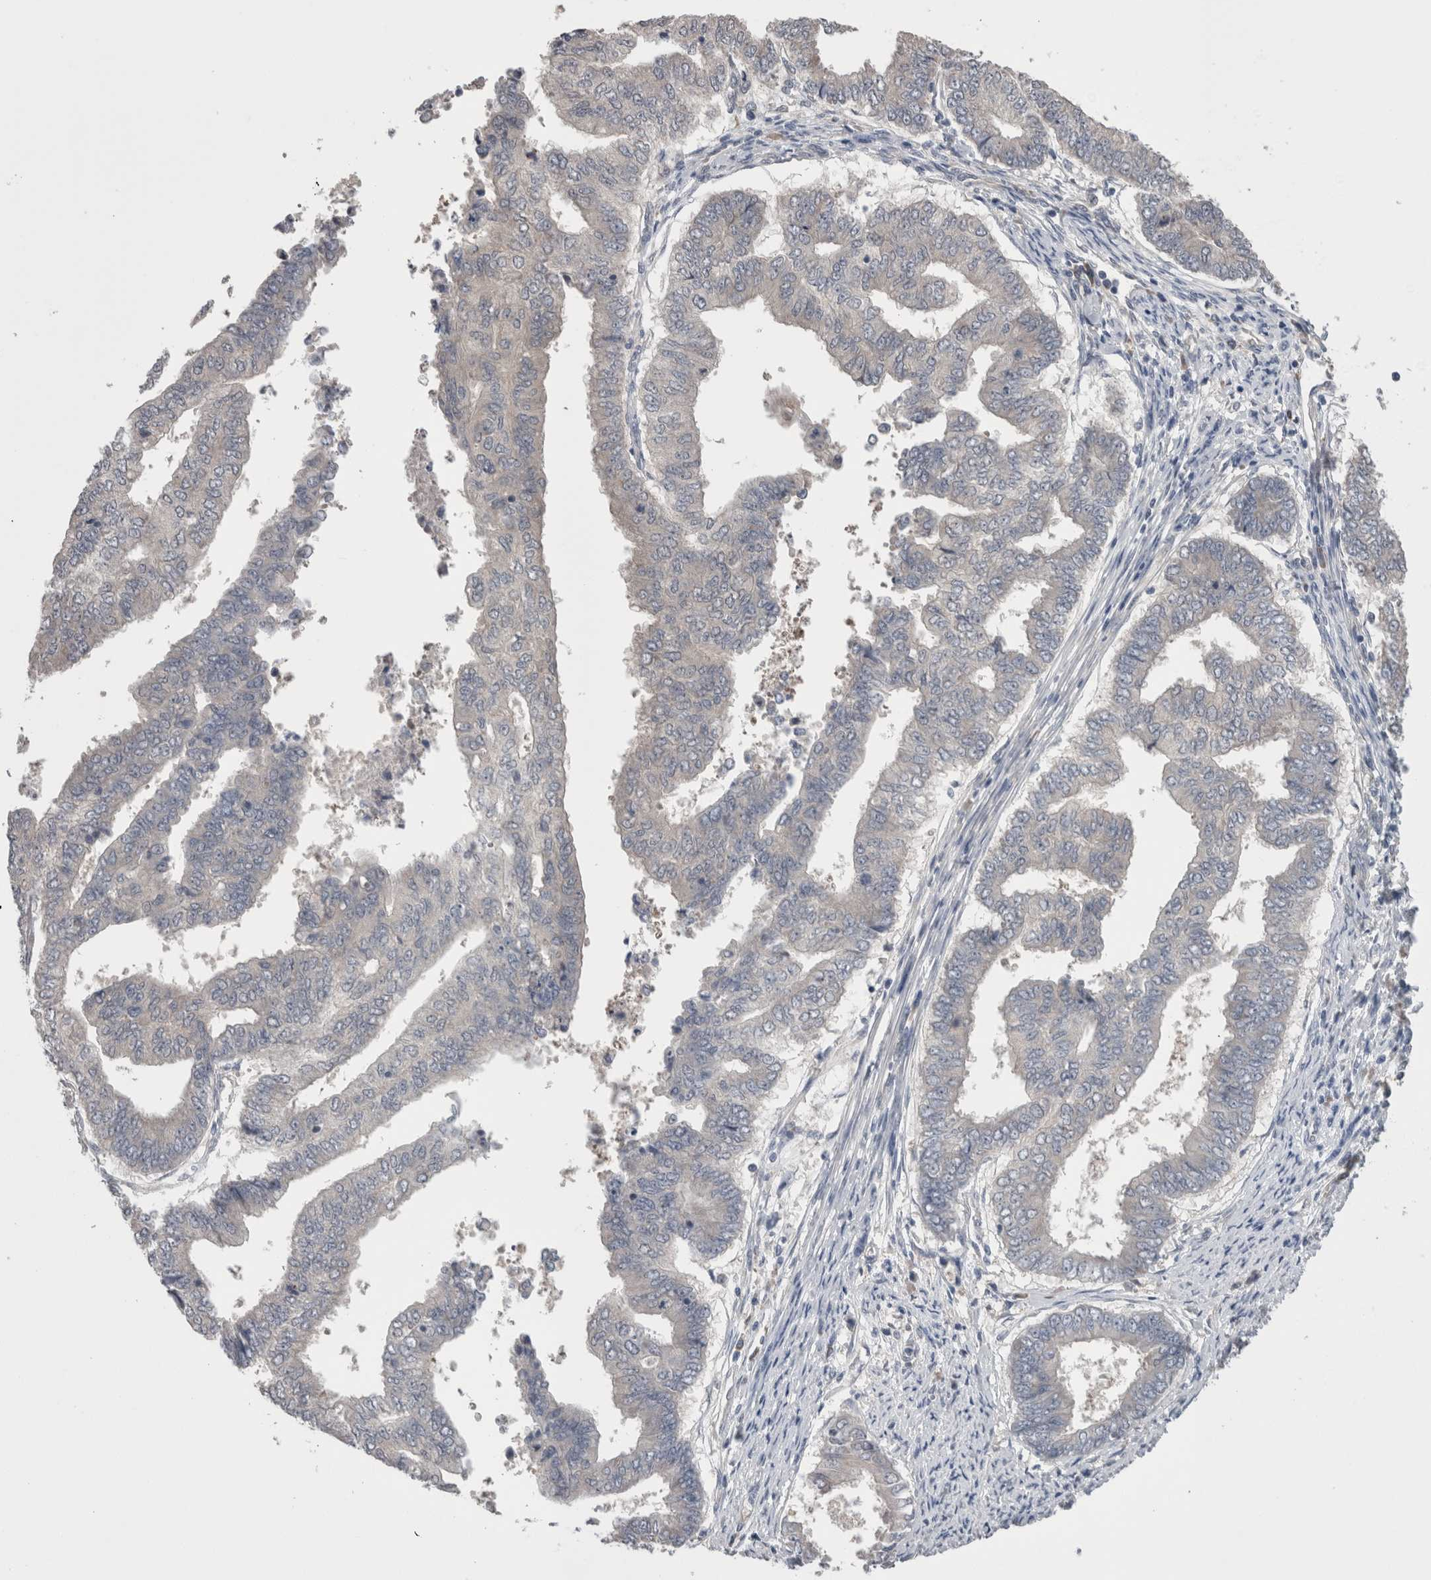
{"staining": {"intensity": "negative", "quantity": "none", "location": "none"}, "tissue": "endometrial cancer", "cell_type": "Tumor cells", "image_type": "cancer", "snomed": [{"axis": "morphology", "description": "Polyp, NOS"}, {"axis": "morphology", "description": "Adenocarcinoma, NOS"}, {"axis": "morphology", "description": "Adenoma, NOS"}, {"axis": "topography", "description": "Endometrium"}], "caption": "Endometrial cancer (adenocarcinoma) stained for a protein using immunohistochemistry (IHC) reveals no expression tumor cells.", "gene": "DCTN6", "patient": {"sex": "female", "age": 79}}